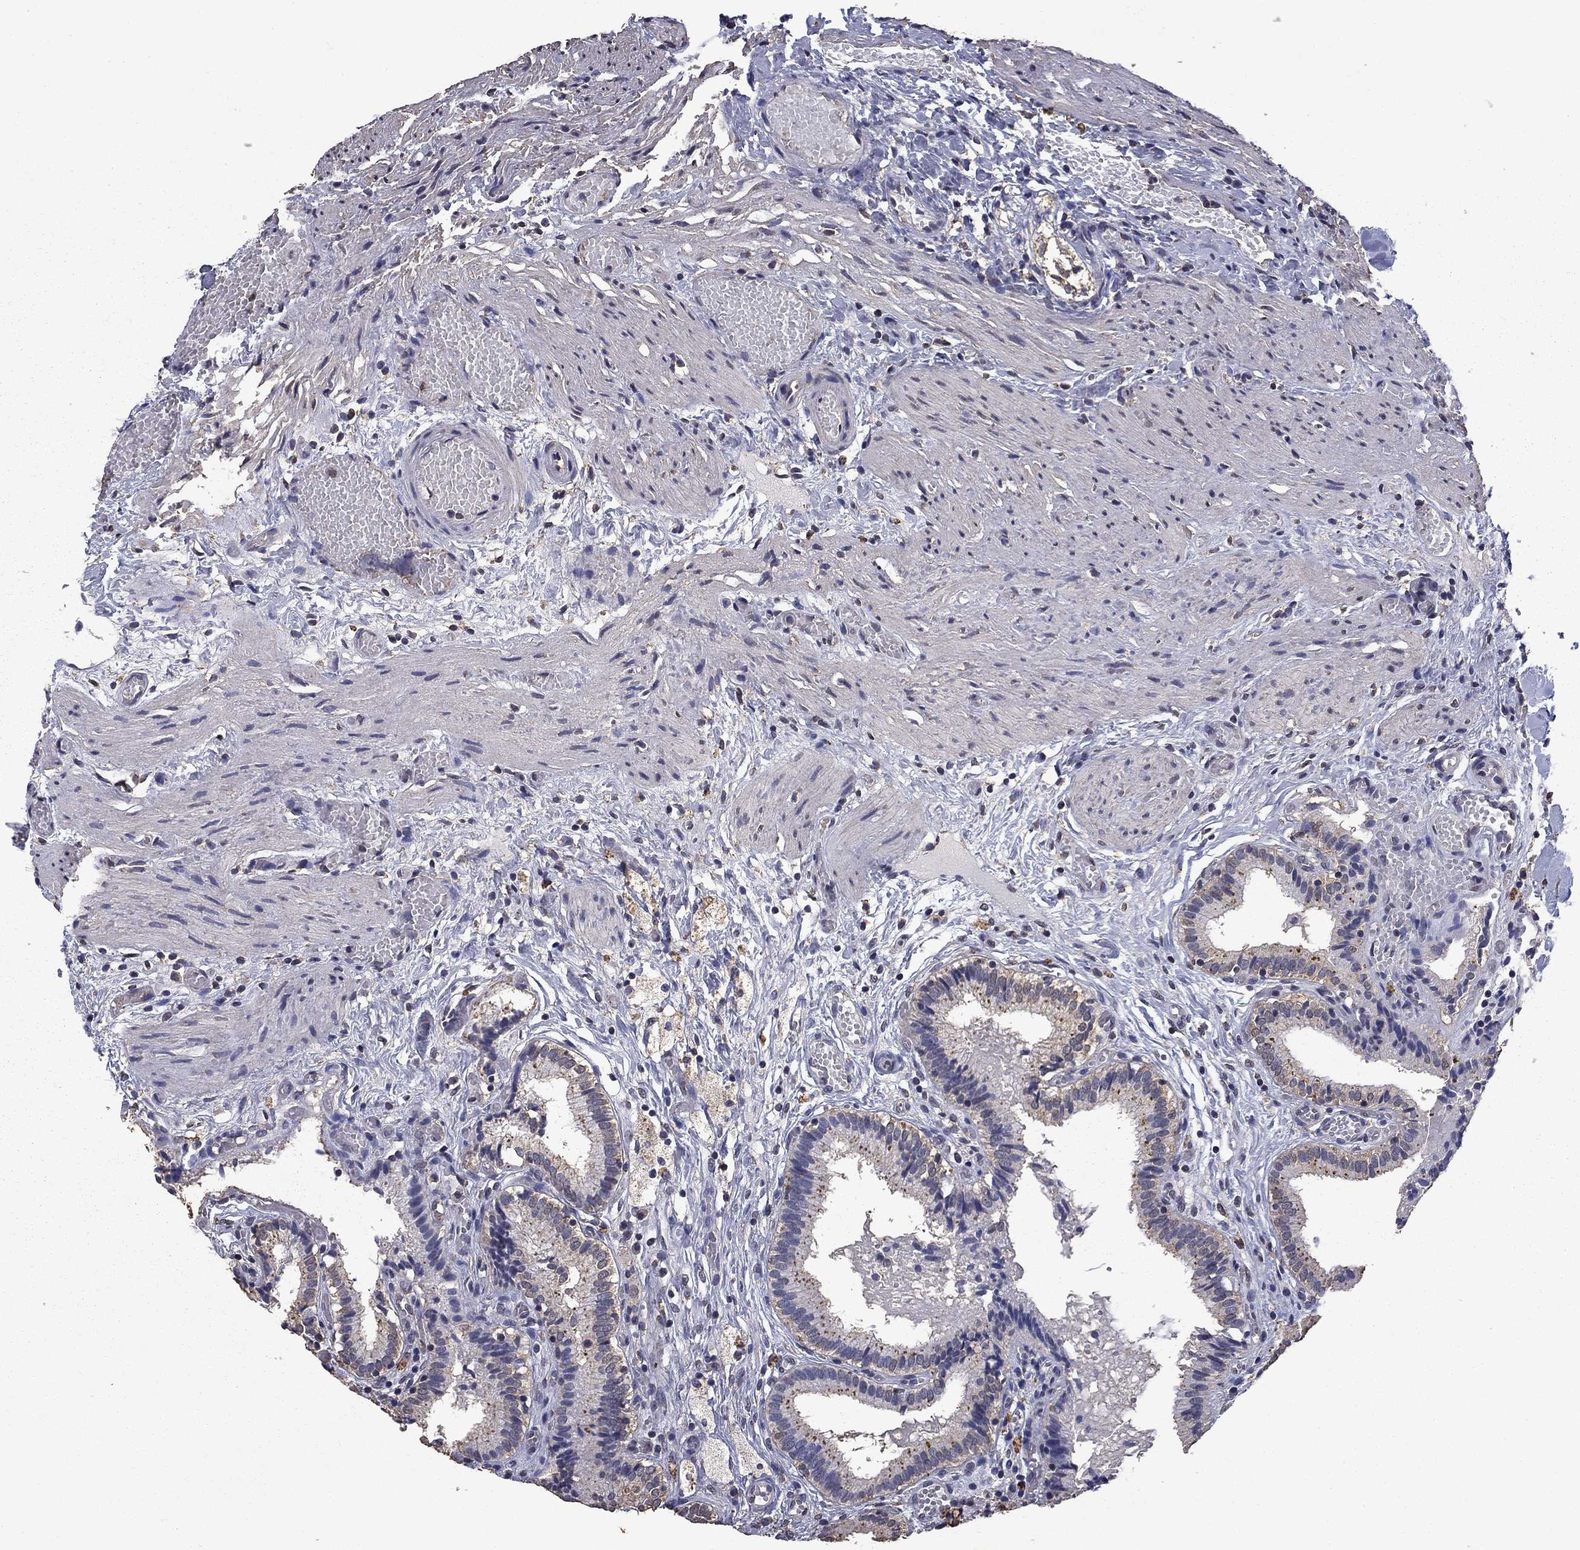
{"staining": {"intensity": "negative", "quantity": "none", "location": "none"}, "tissue": "gallbladder", "cell_type": "Glandular cells", "image_type": "normal", "snomed": [{"axis": "morphology", "description": "Normal tissue, NOS"}, {"axis": "topography", "description": "Gallbladder"}], "caption": "This histopathology image is of unremarkable gallbladder stained with immunohistochemistry to label a protein in brown with the nuclei are counter-stained blue. There is no staining in glandular cells.", "gene": "MFAP3L", "patient": {"sex": "female", "age": 24}}